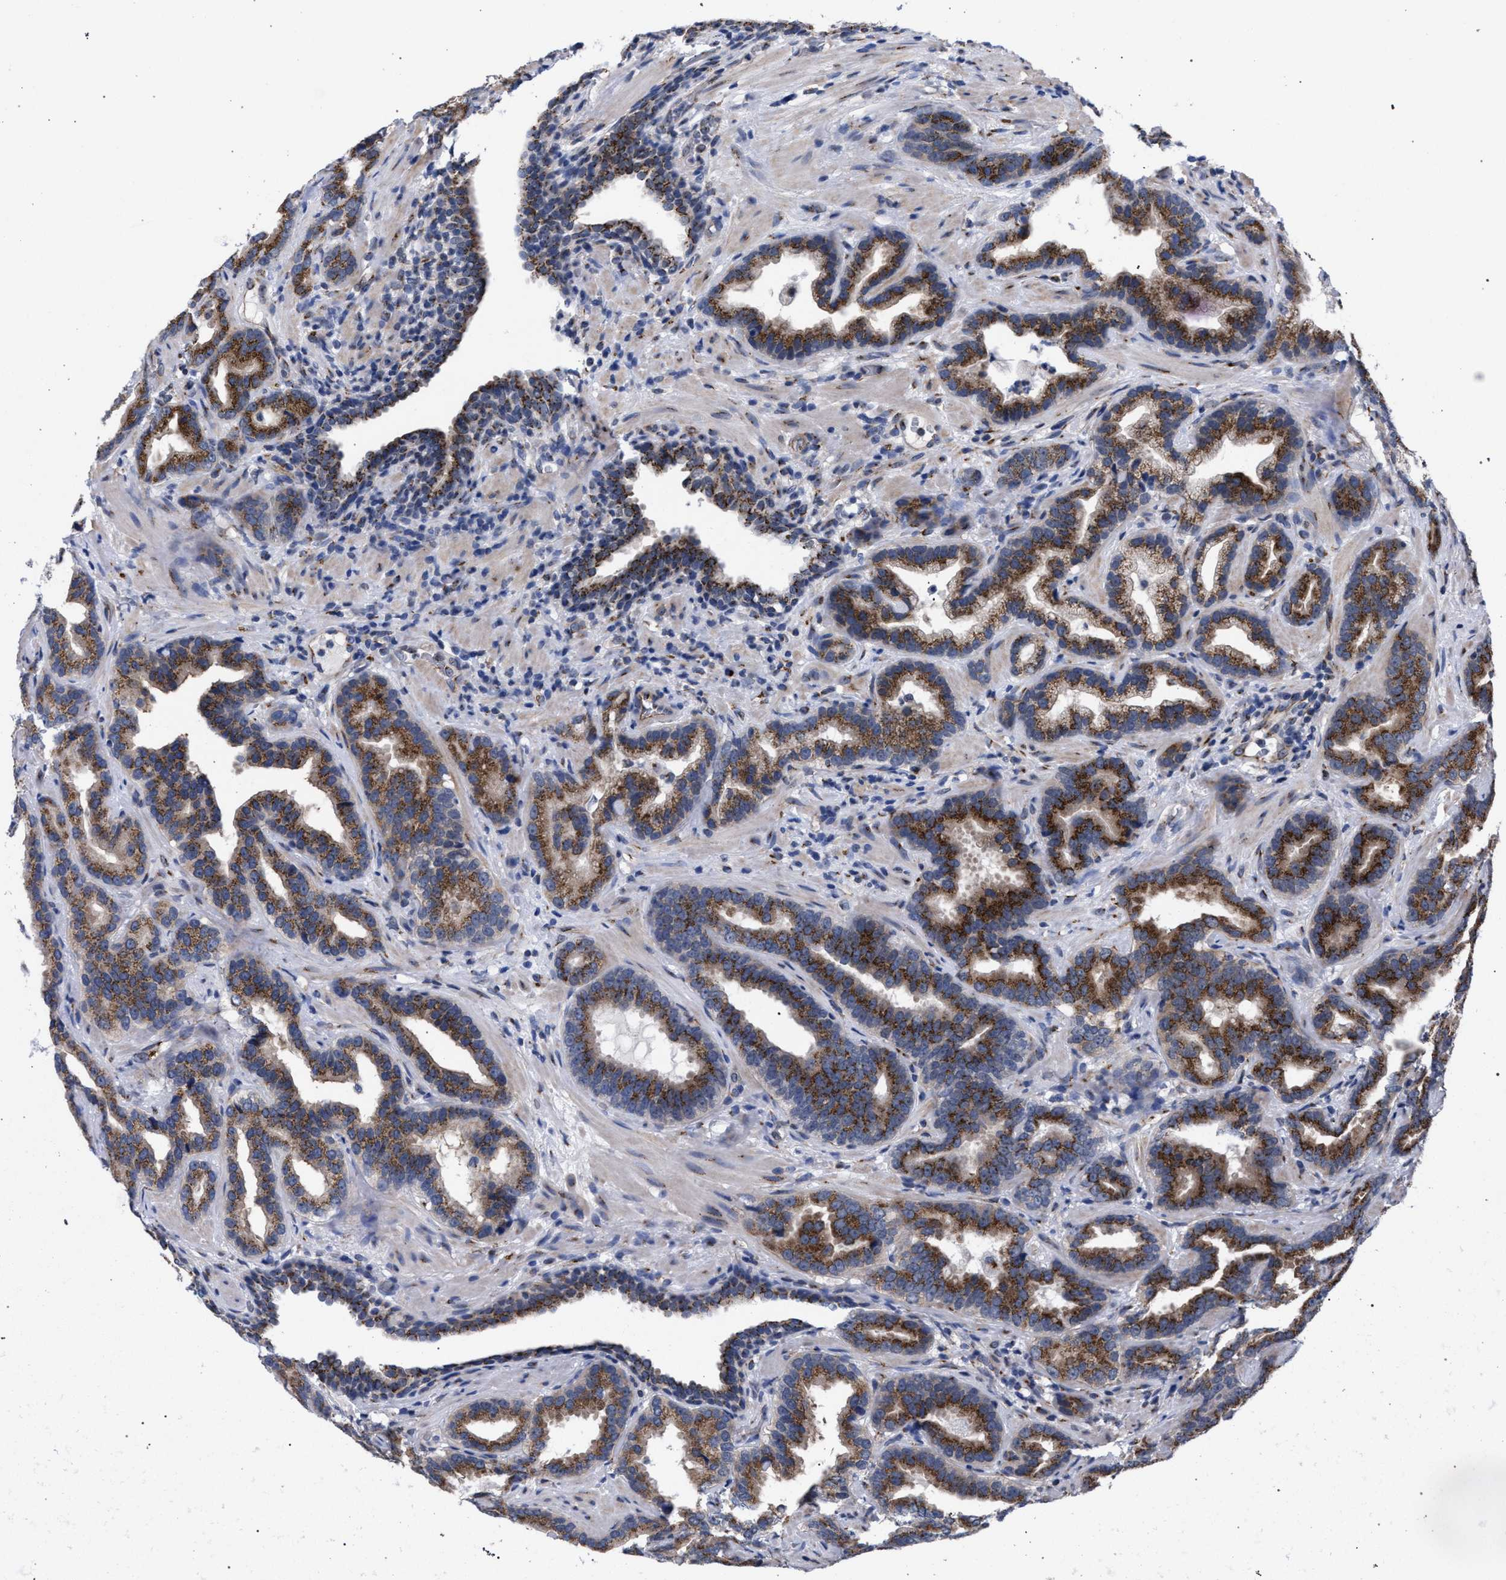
{"staining": {"intensity": "strong", "quantity": ">75%", "location": "cytoplasmic/membranous"}, "tissue": "prostate cancer", "cell_type": "Tumor cells", "image_type": "cancer", "snomed": [{"axis": "morphology", "description": "Adenocarcinoma, Low grade"}, {"axis": "topography", "description": "Prostate"}], "caption": "Low-grade adenocarcinoma (prostate) stained with immunohistochemistry shows strong cytoplasmic/membranous expression in approximately >75% of tumor cells.", "gene": "GOLGA2", "patient": {"sex": "male", "age": 59}}